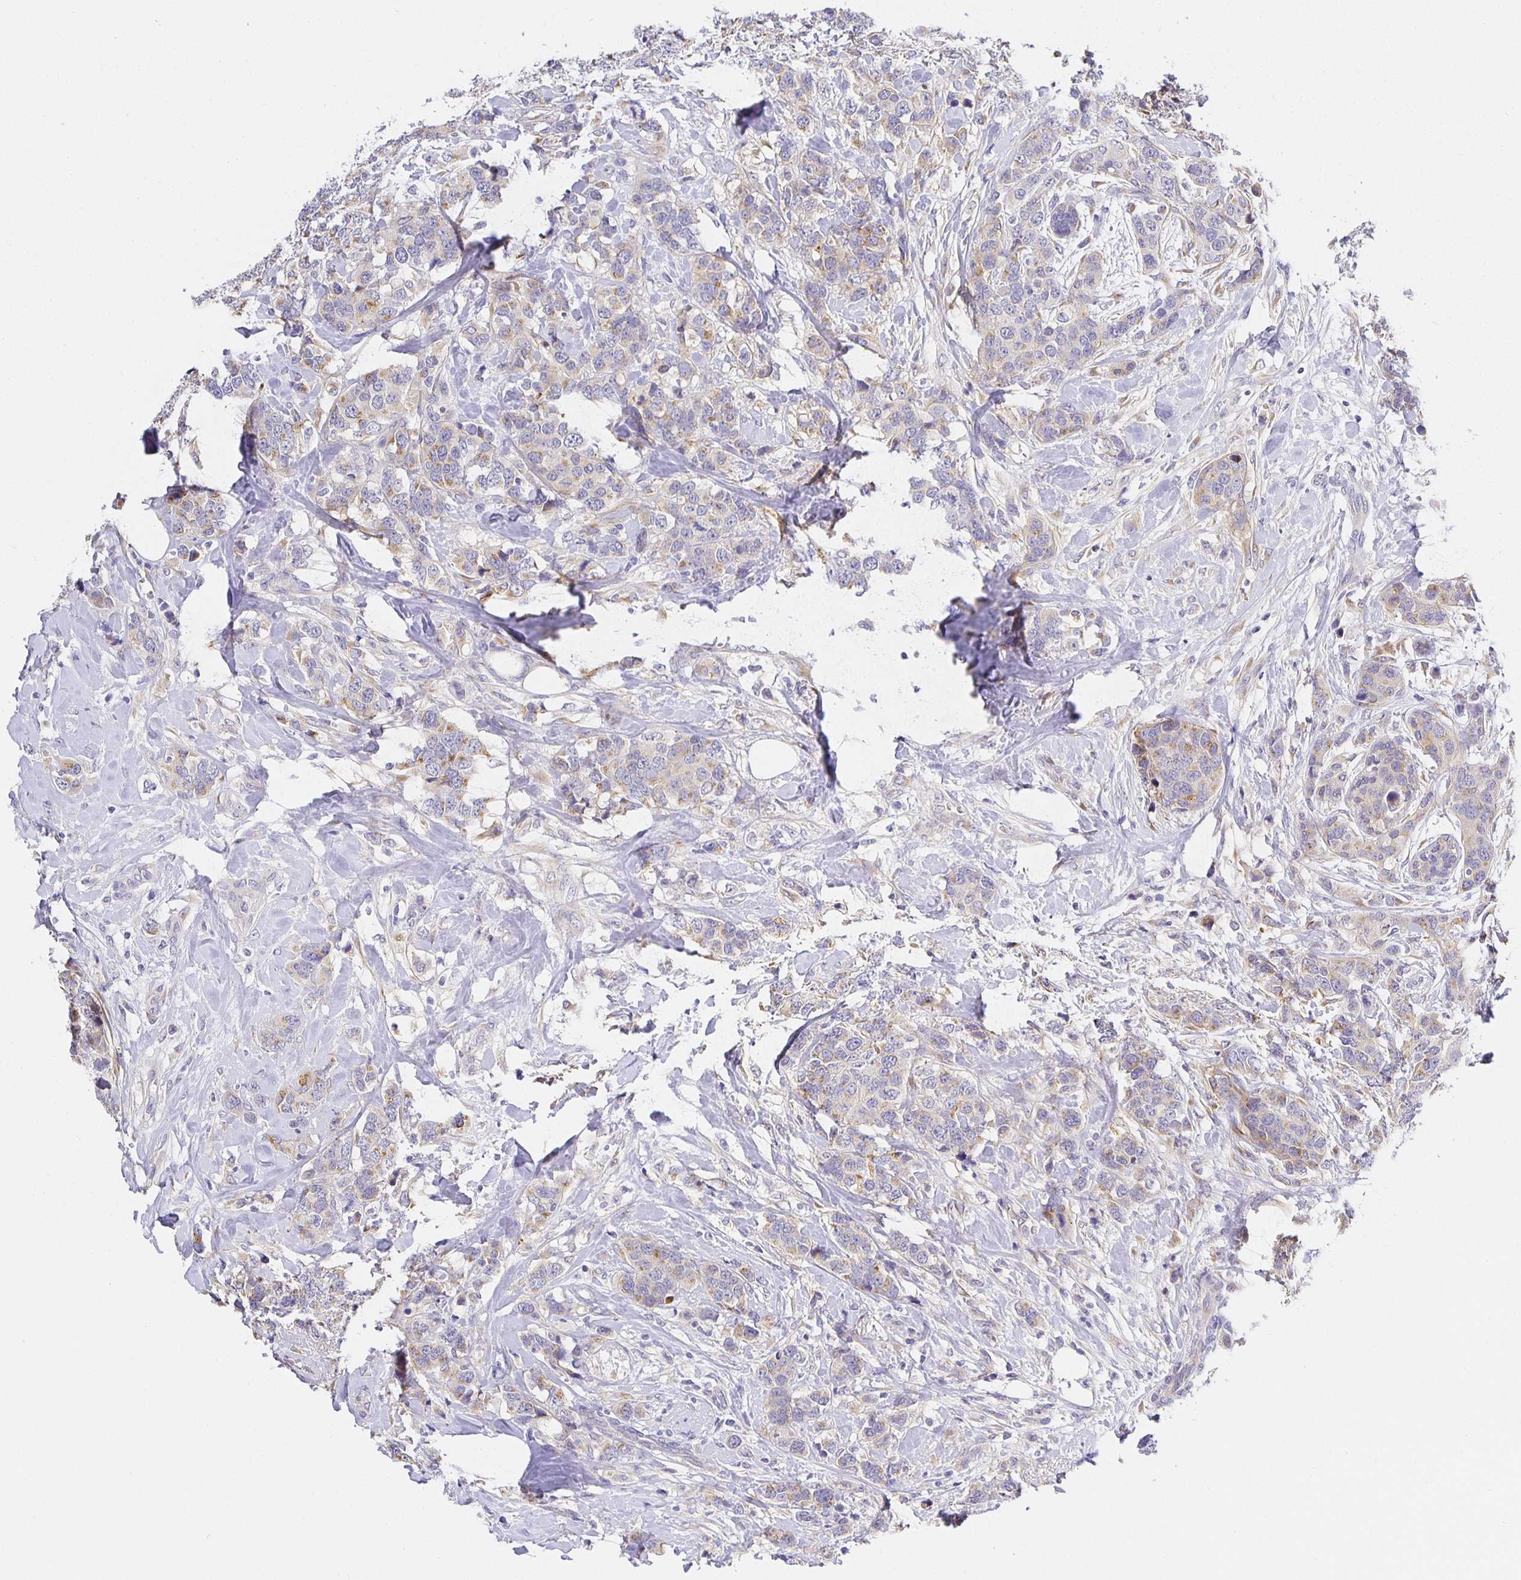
{"staining": {"intensity": "weak", "quantity": "25%-75%", "location": "cytoplasmic/membranous"}, "tissue": "breast cancer", "cell_type": "Tumor cells", "image_type": "cancer", "snomed": [{"axis": "morphology", "description": "Lobular carcinoma"}, {"axis": "topography", "description": "Breast"}], "caption": "High-magnification brightfield microscopy of lobular carcinoma (breast) stained with DAB (brown) and counterstained with hematoxylin (blue). tumor cells exhibit weak cytoplasmic/membranous expression is appreciated in approximately25%-75% of cells.", "gene": "OPALIN", "patient": {"sex": "female", "age": 59}}